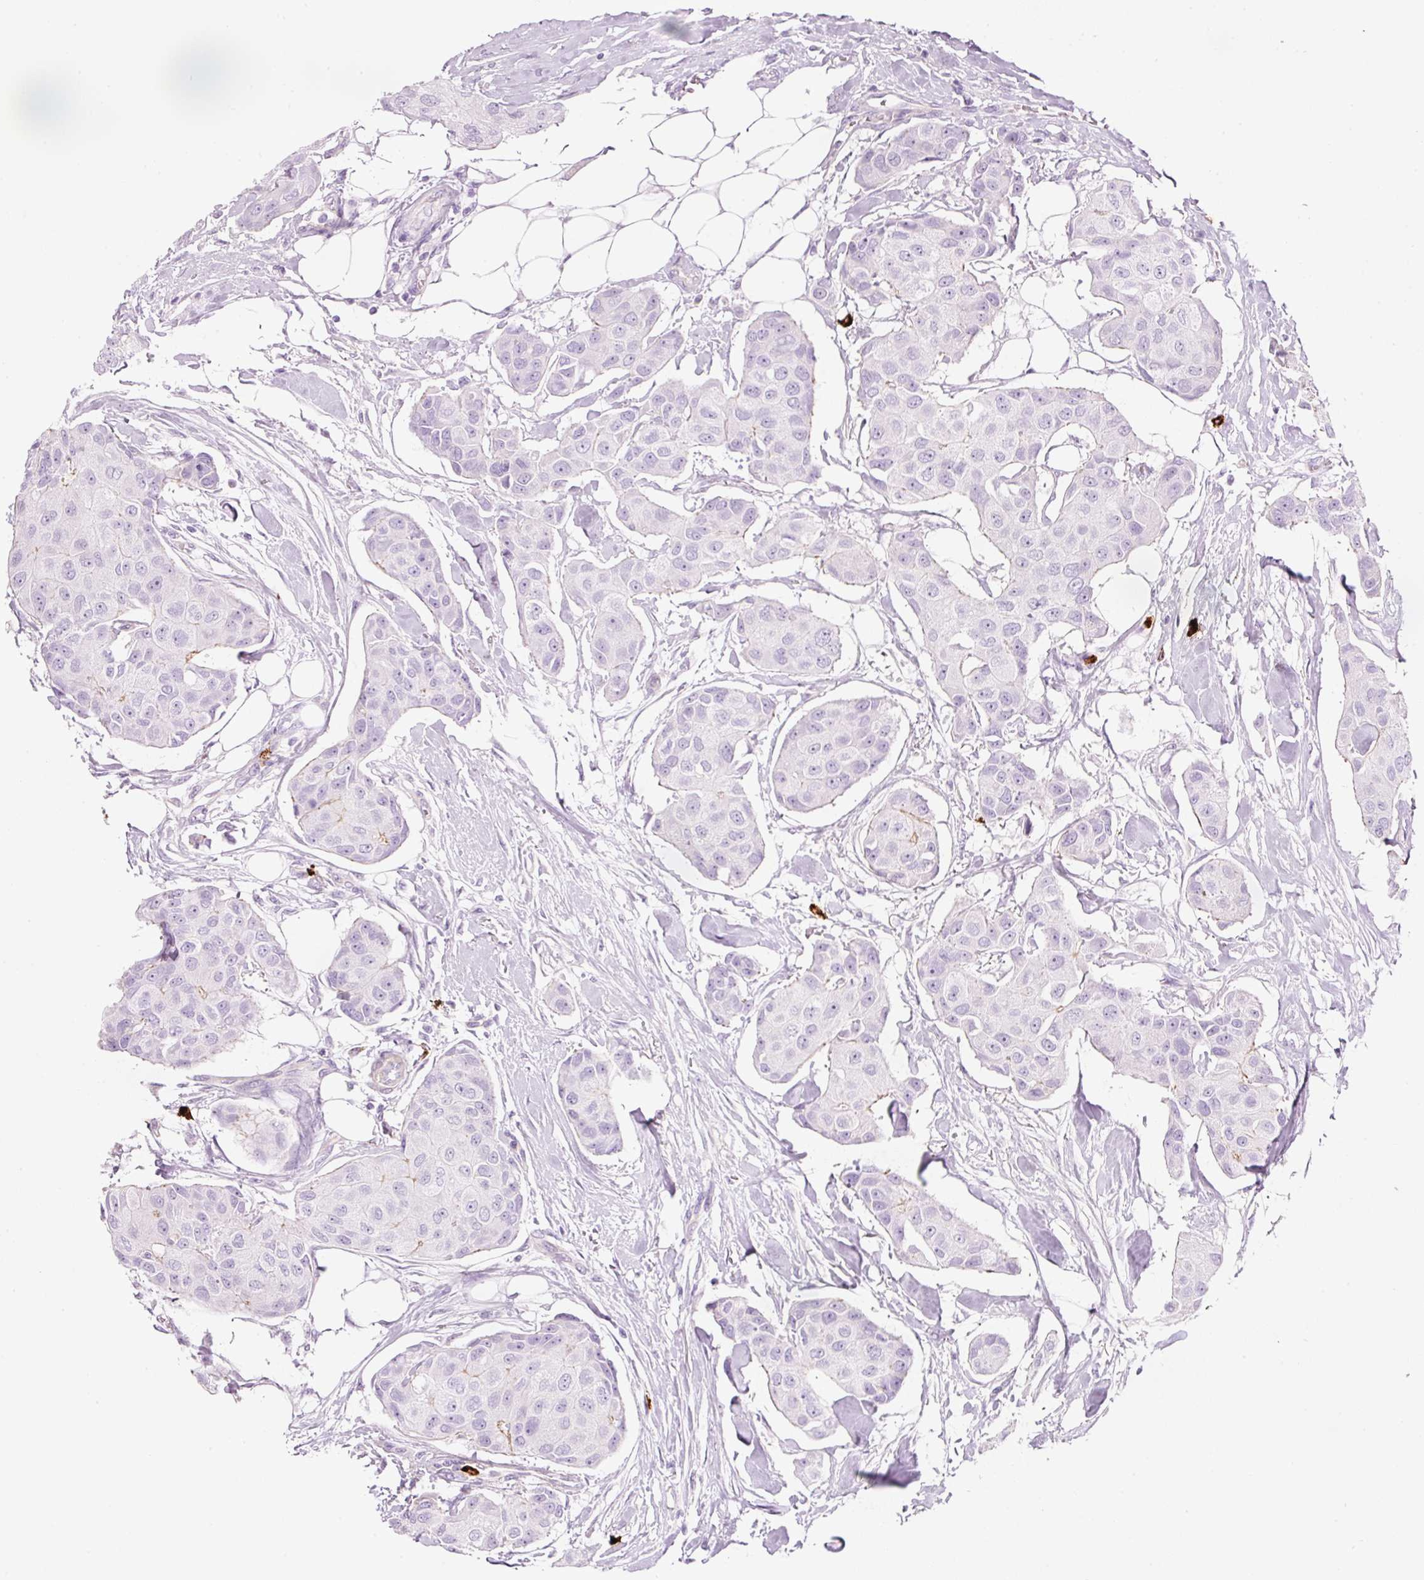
{"staining": {"intensity": "negative", "quantity": "none", "location": "none"}, "tissue": "breast cancer", "cell_type": "Tumor cells", "image_type": "cancer", "snomed": [{"axis": "morphology", "description": "Duct carcinoma"}, {"axis": "topography", "description": "Breast"}, {"axis": "topography", "description": "Lymph node"}], "caption": "There is no significant expression in tumor cells of invasive ductal carcinoma (breast).", "gene": "MAP3K3", "patient": {"sex": "female", "age": 80}}